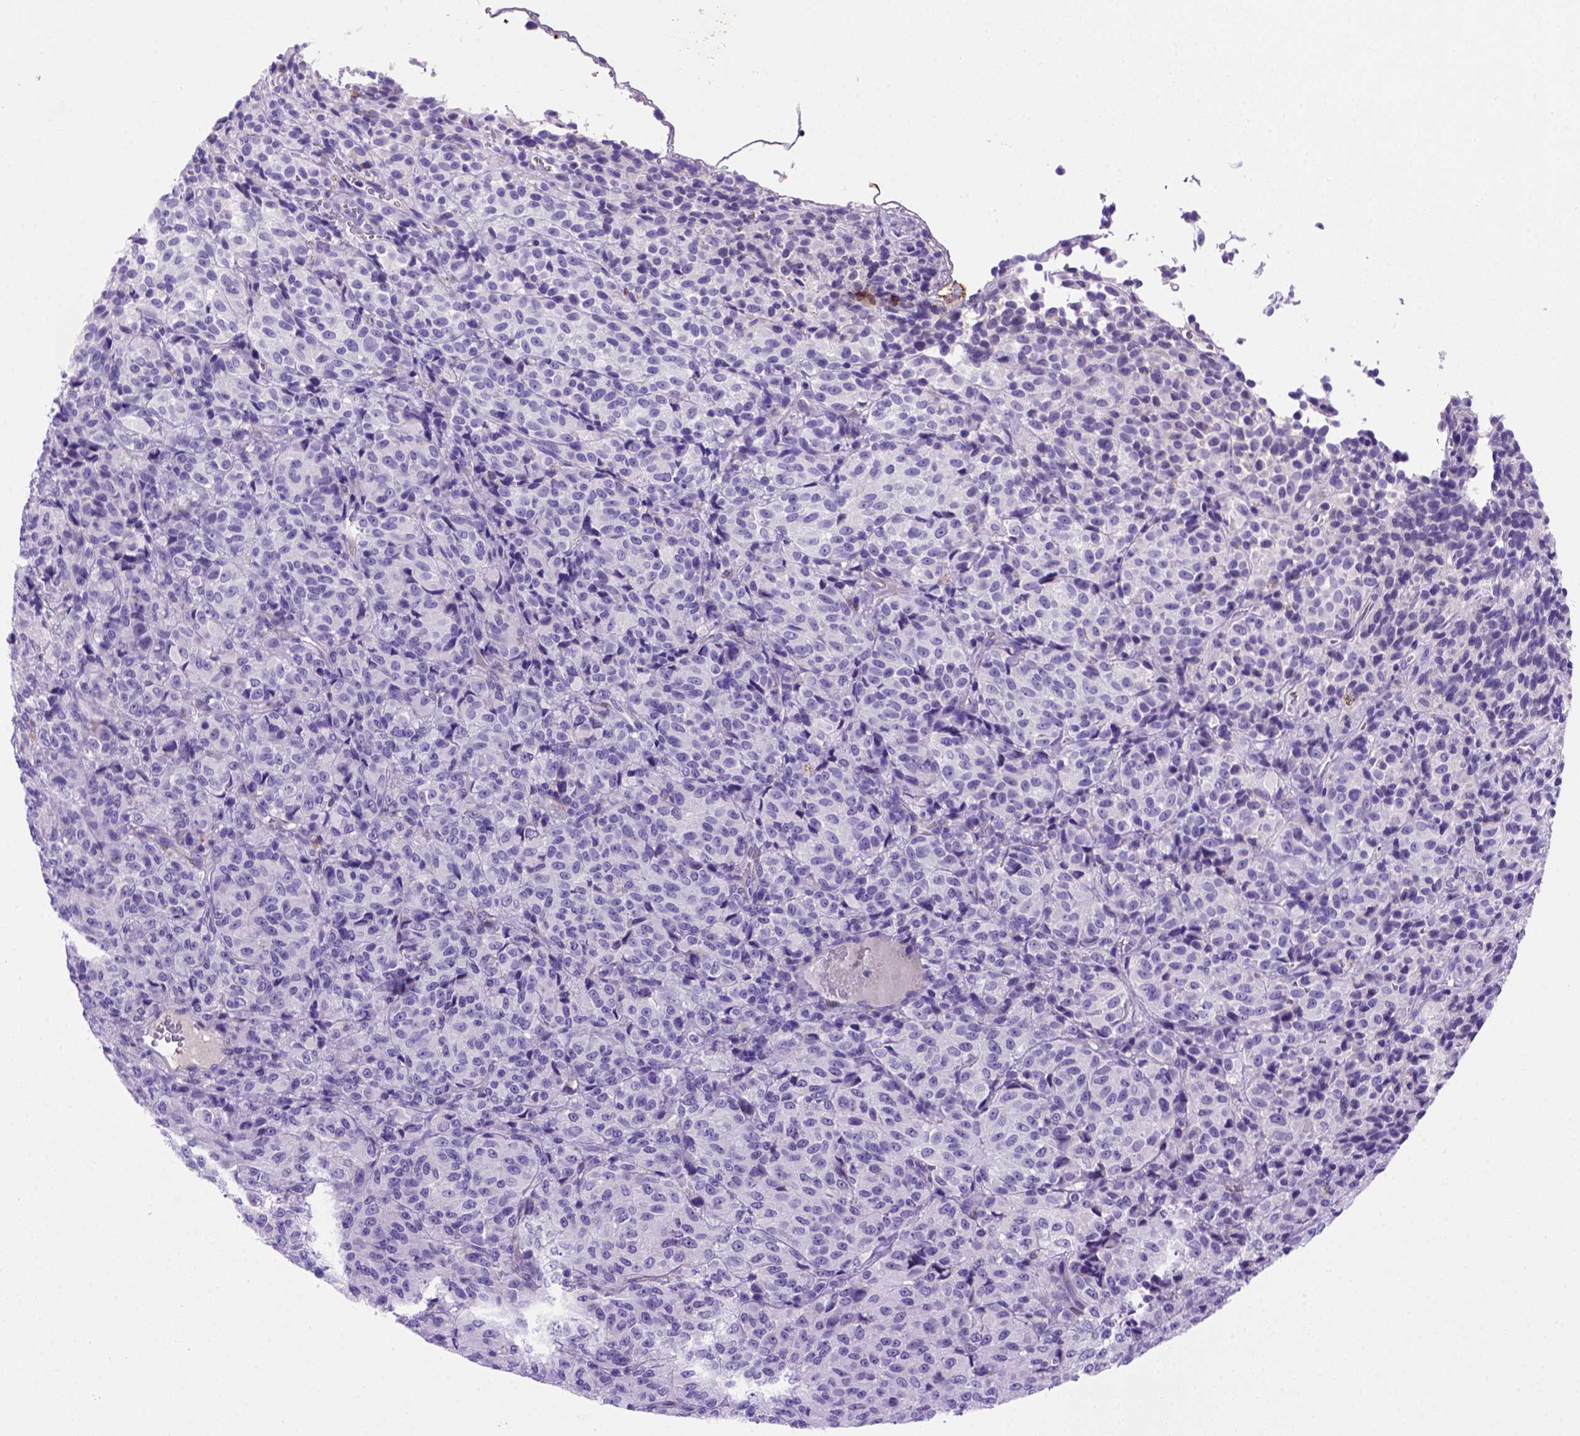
{"staining": {"intensity": "negative", "quantity": "none", "location": "none"}, "tissue": "melanoma", "cell_type": "Tumor cells", "image_type": "cancer", "snomed": [{"axis": "morphology", "description": "Malignant melanoma, Metastatic site"}, {"axis": "topography", "description": "Brain"}], "caption": "Tumor cells show no significant protein staining in melanoma.", "gene": "FAM81B", "patient": {"sex": "female", "age": 56}}